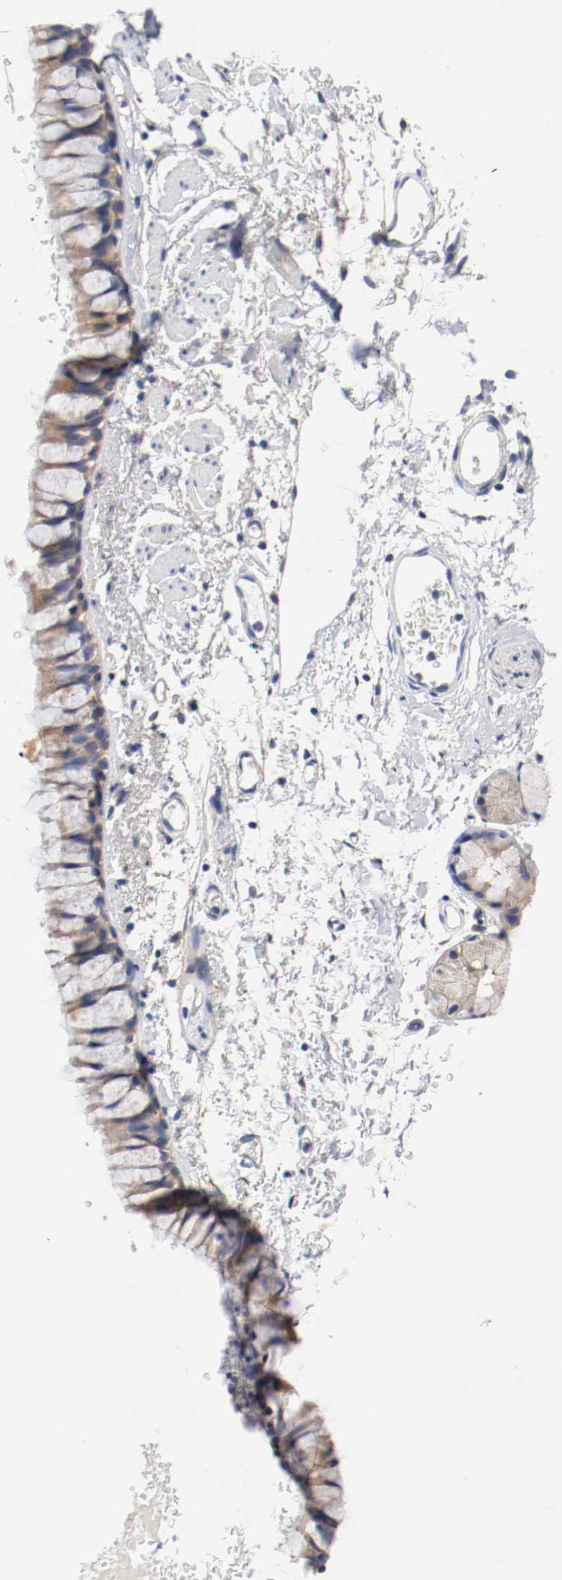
{"staining": {"intensity": "weak", "quantity": ">75%", "location": "cytoplasmic/membranous"}, "tissue": "bronchus", "cell_type": "Respiratory epithelial cells", "image_type": "normal", "snomed": [{"axis": "morphology", "description": "Normal tissue, NOS"}, {"axis": "topography", "description": "Bronchus"}], "caption": "Respiratory epithelial cells demonstrate weak cytoplasmic/membranous positivity in approximately >75% of cells in benign bronchus. (DAB (3,3'-diaminobenzidine) = brown stain, brightfield microscopy at high magnification).", "gene": "HGS", "patient": {"sex": "female", "age": 73}}